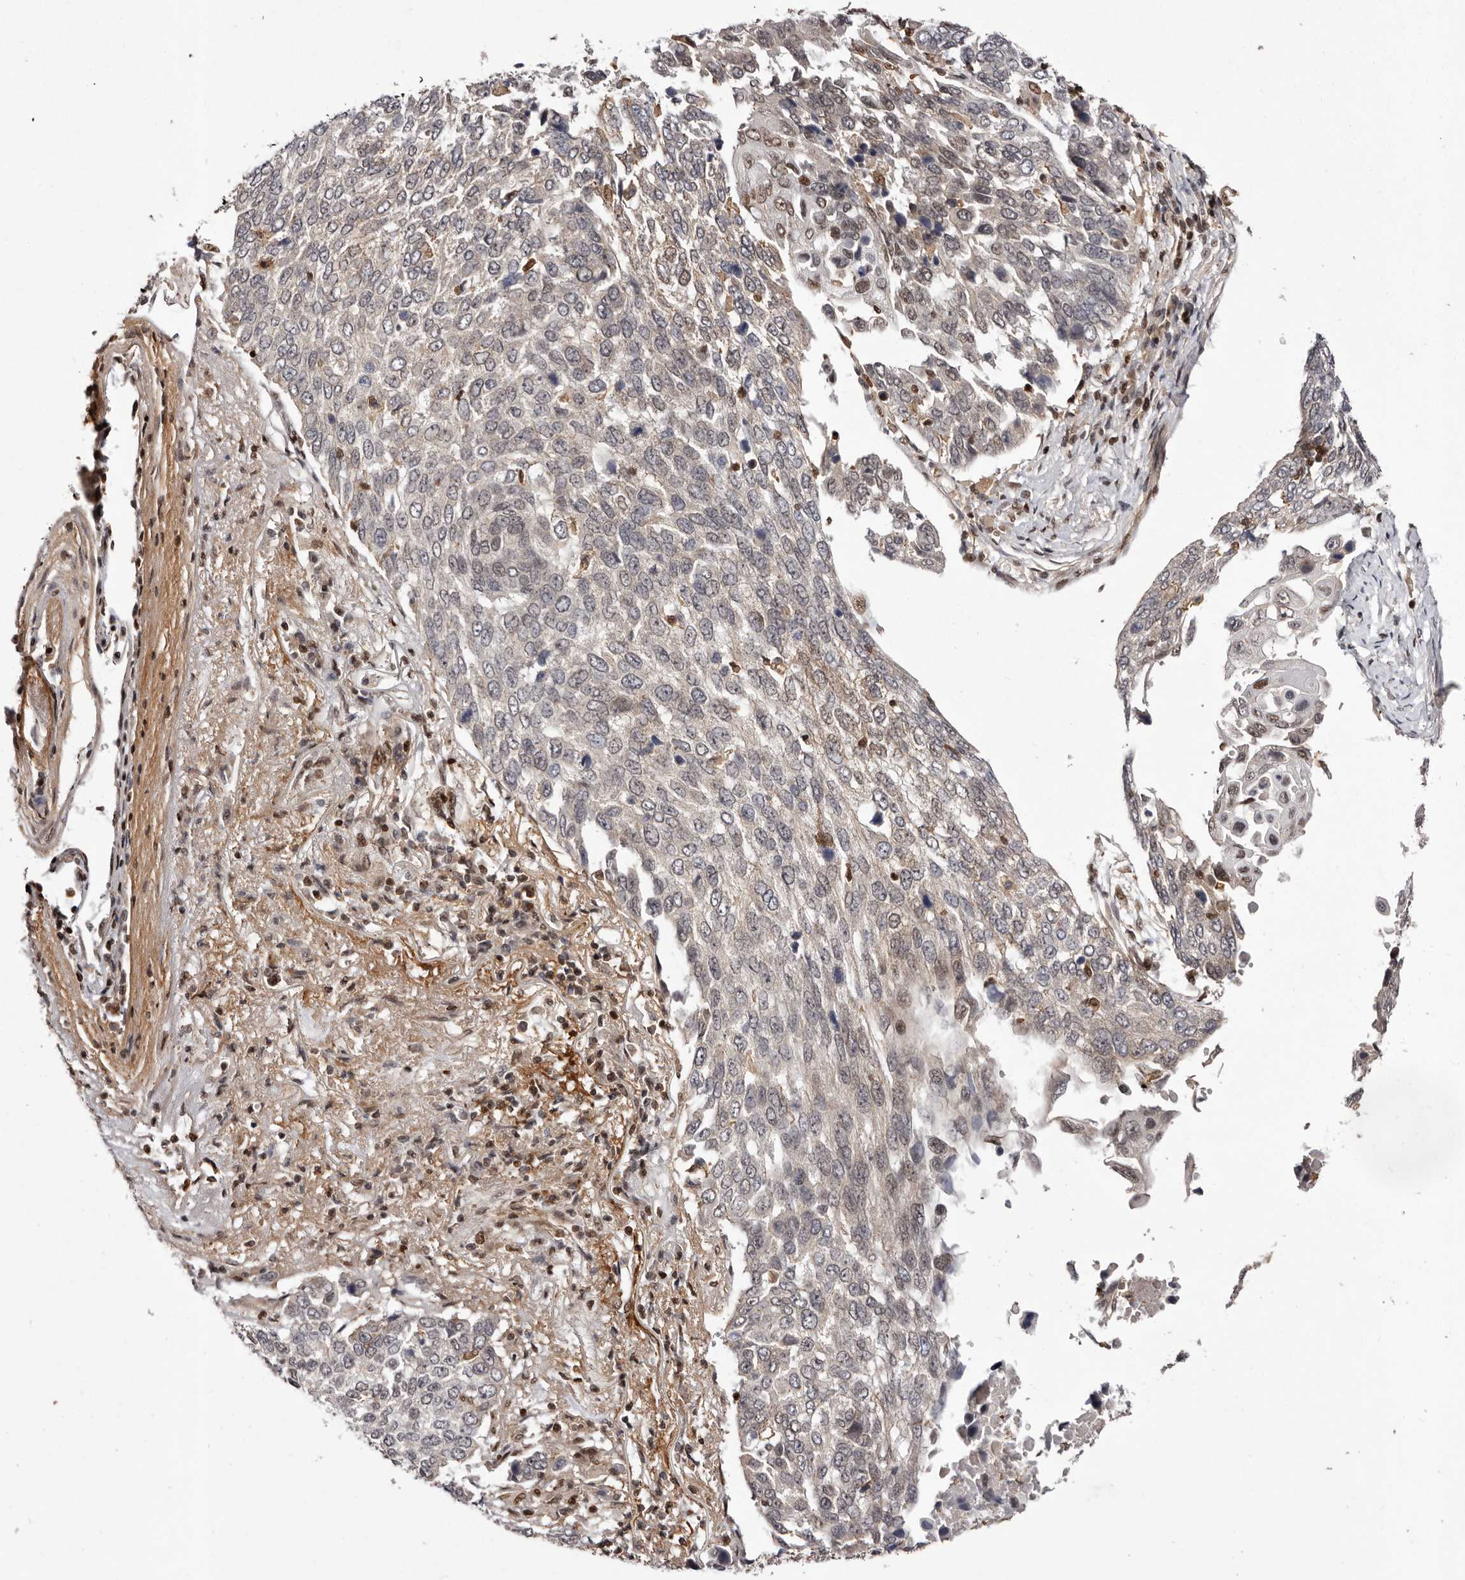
{"staining": {"intensity": "negative", "quantity": "none", "location": "none"}, "tissue": "lung cancer", "cell_type": "Tumor cells", "image_type": "cancer", "snomed": [{"axis": "morphology", "description": "Squamous cell carcinoma, NOS"}, {"axis": "topography", "description": "Lung"}], "caption": "Tumor cells show no significant positivity in lung cancer (squamous cell carcinoma). (Immunohistochemistry (ihc), brightfield microscopy, high magnification).", "gene": "FBXO5", "patient": {"sex": "male", "age": 66}}